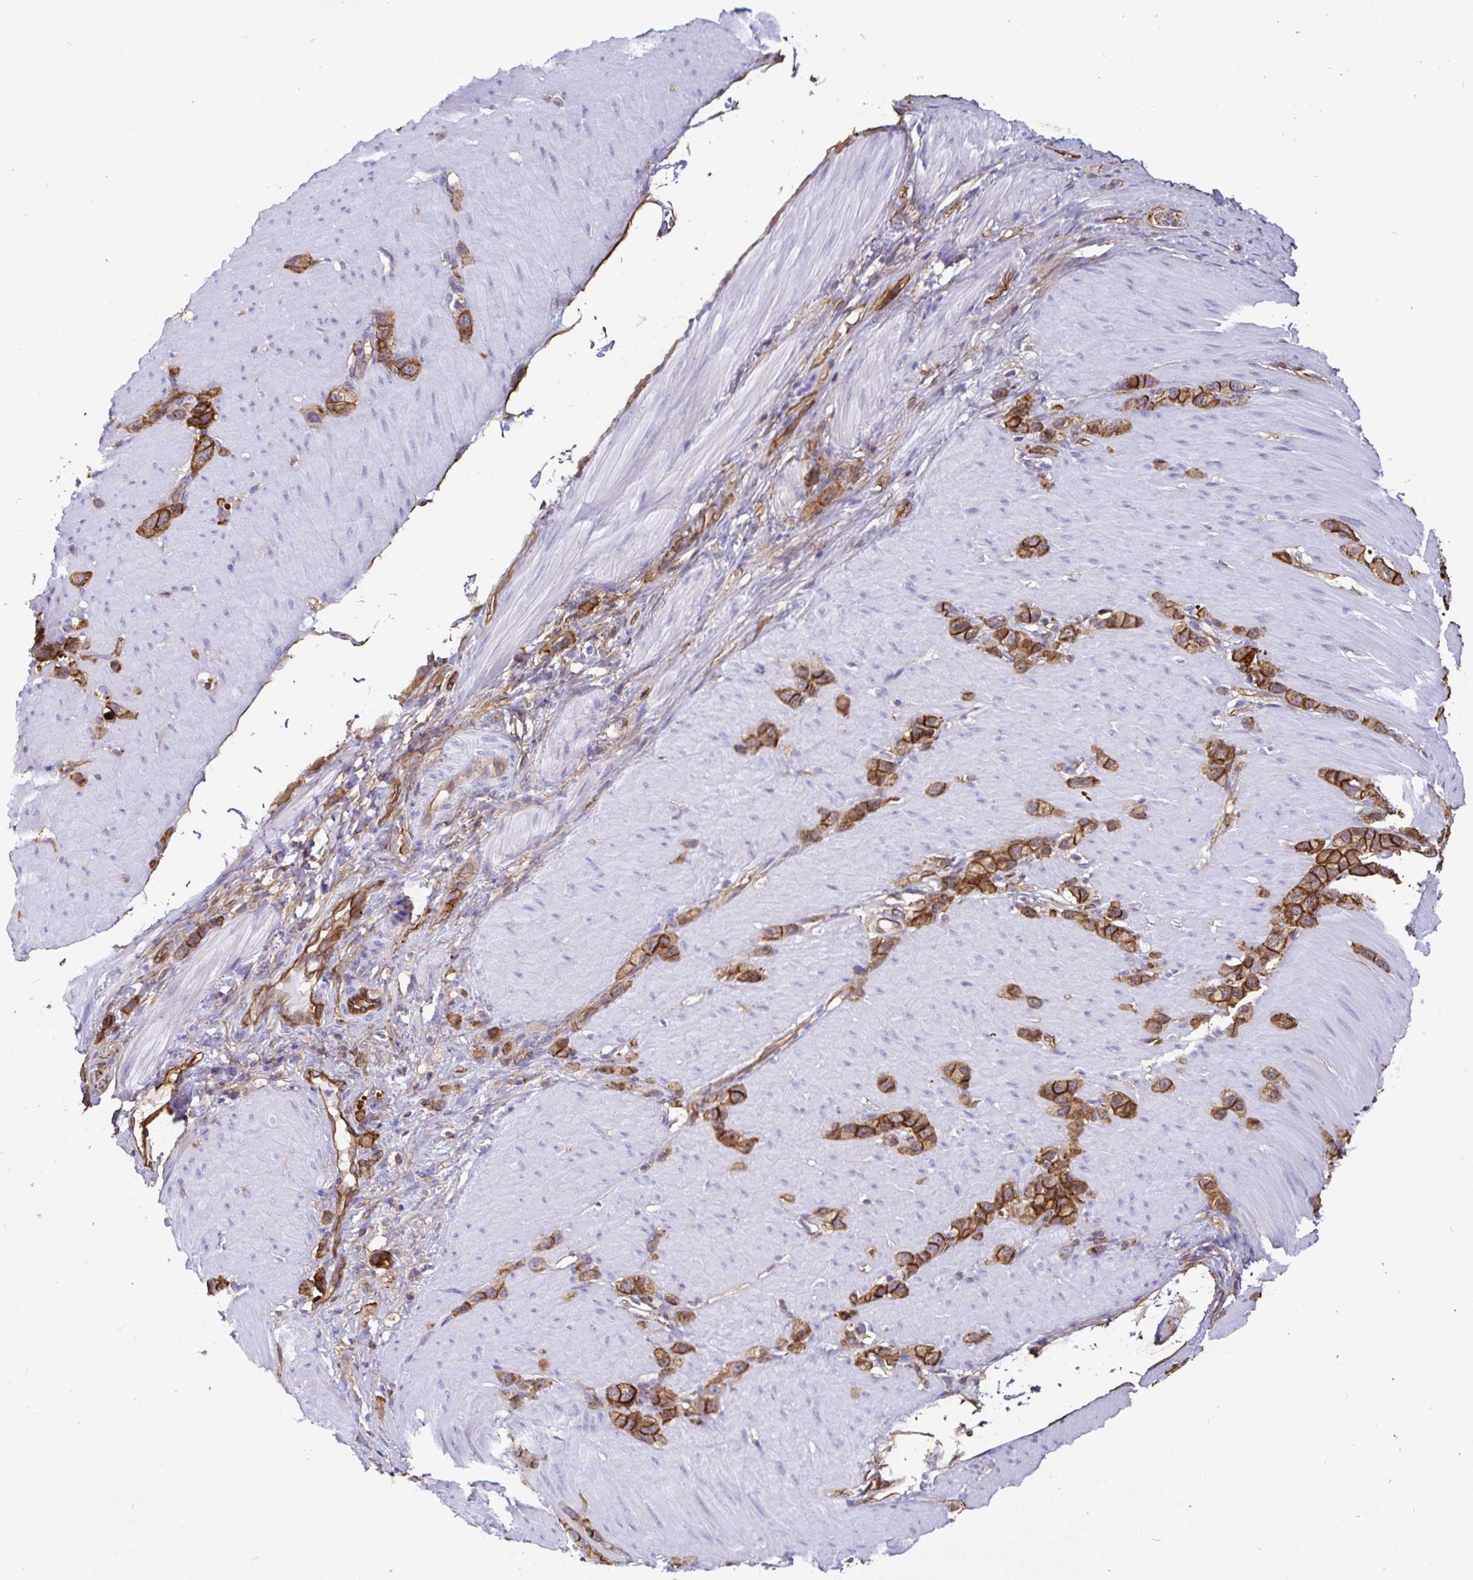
{"staining": {"intensity": "strong", "quantity": ">75%", "location": "cytoplasmic/membranous"}, "tissue": "stomach cancer", "cell_type": "Tumor cells", "image_type": "cancer", "snomed": [{"axis": "morphology", "description": "Adenocarcinoma, NOS"}, {"axis": "topography", "description": "Stomach"}], "caption": "IHC micrograph of neoplastic tissue: adenocarcinoma (stomach) stained using IHC demonstrates high levels of strong protein expression localized specifically in the cytoplasmic/membranous of tumor cells, appearing as a cytoplasmic/membranous brown color.", "gene": "ANXA2", "patient": {"sex": "female", "age": 65}}